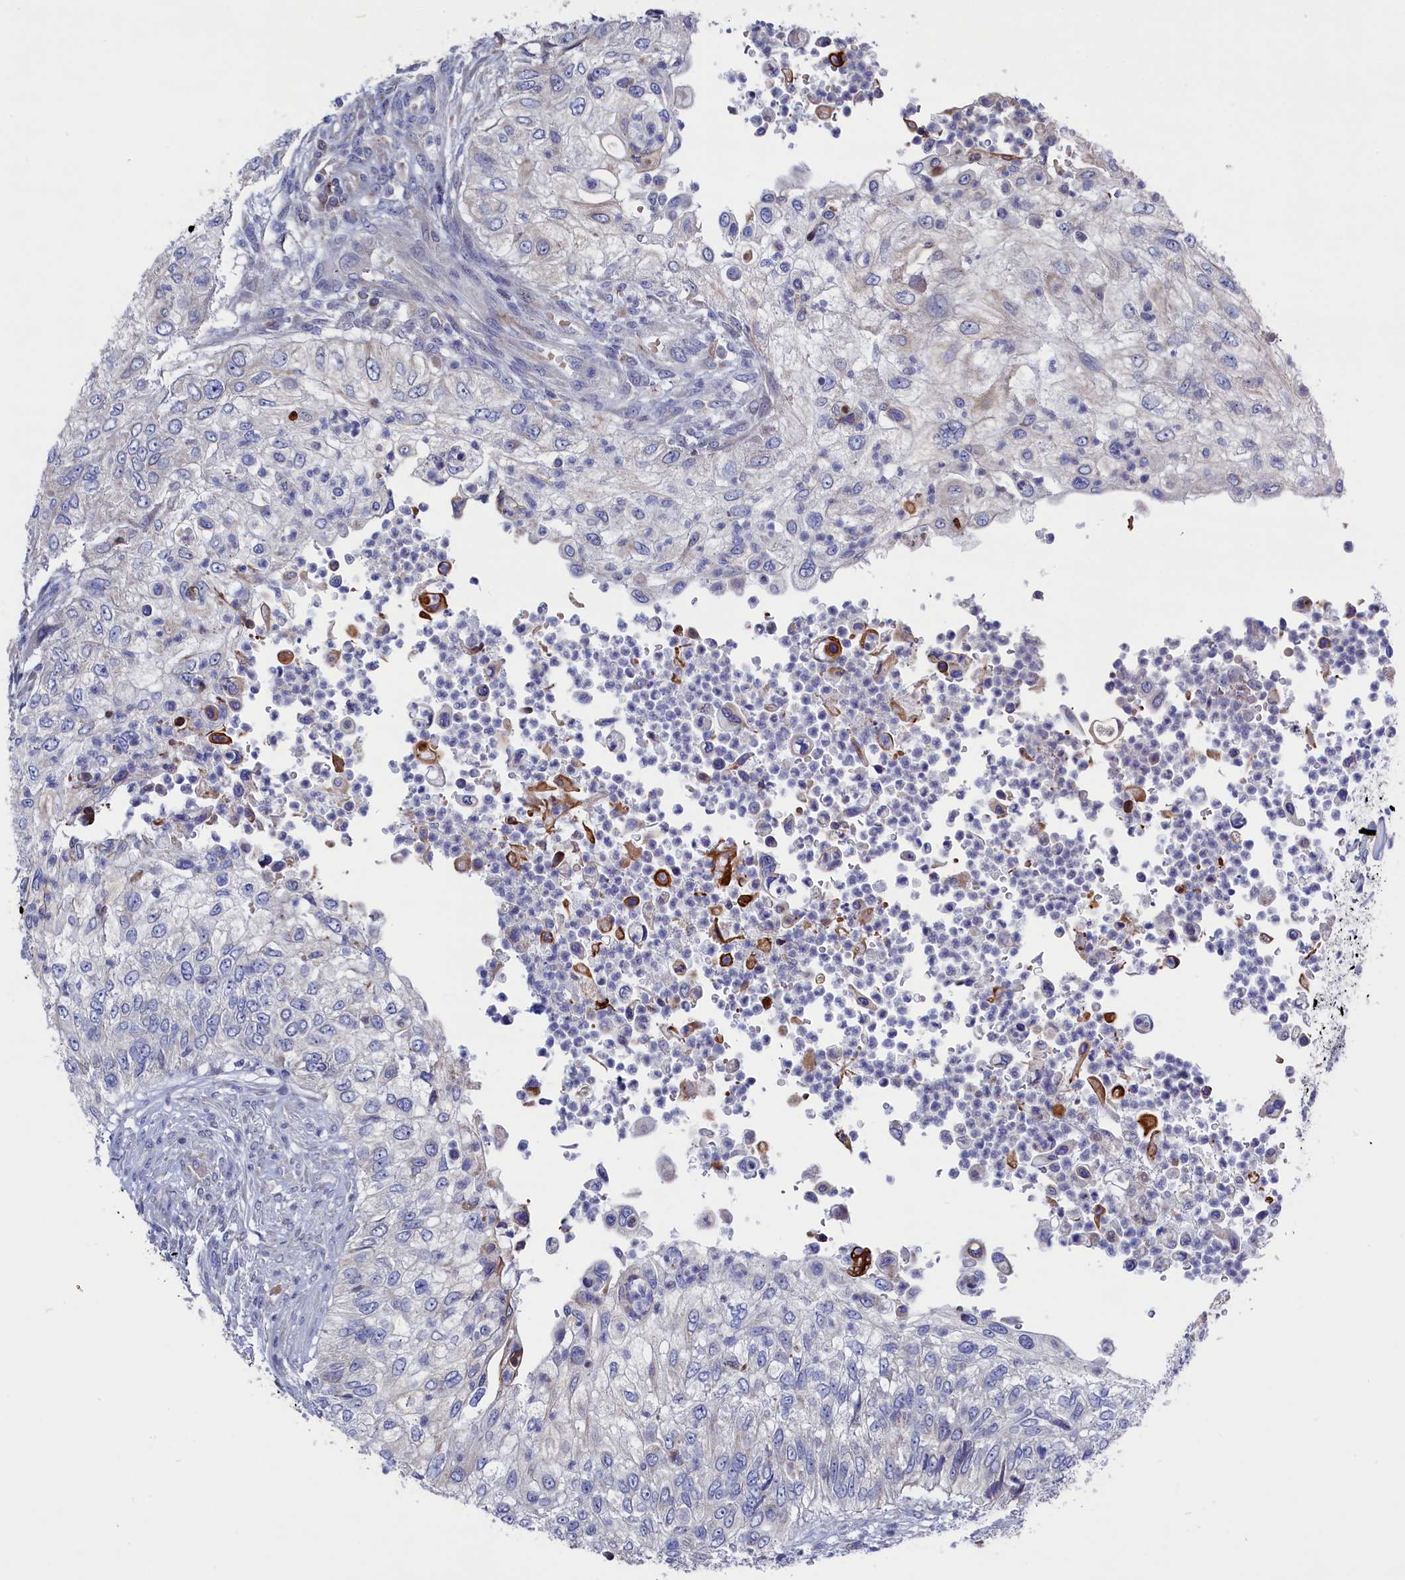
{"staining": {"intensity": "negative", "quantity": "none", "location": "none"}, "tissue": "urothelial cancer", "cell_type": "Tumor cells", "image_type": "cancer", "snomed": [{"axis": "morphology", "description": "Urothelial carcinoma, High grade"}, {"axis": "topography", "description": "Urinary bladder"}], "caption": "Immunohistochemistry of high-grade urothelial carcinoma exhibits no positivity in tumor cells.", "gene": "GPR108", "patient": {"sex": "female", "age": 60}}